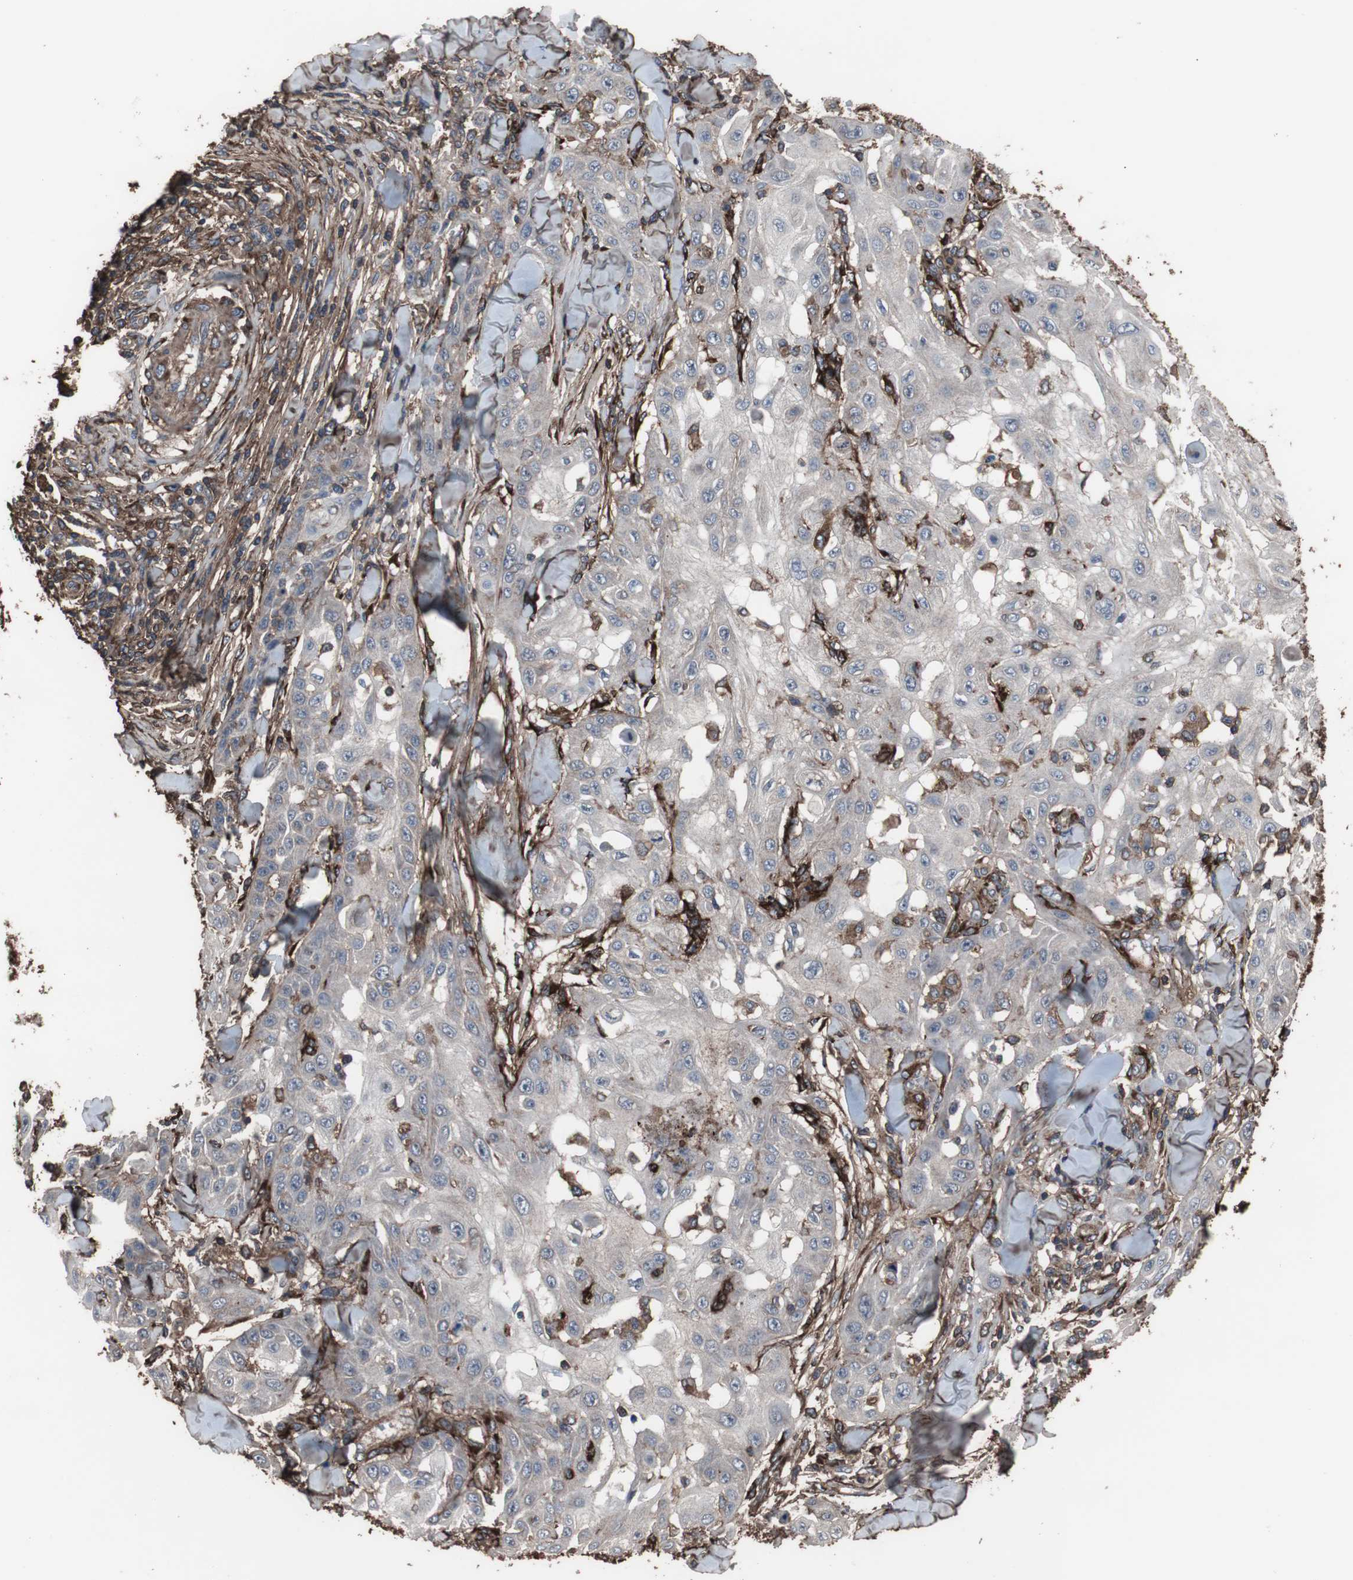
{"staining": {"intensity": "negative", "quantity": "none", "location": "none"}, "tissue": "skin cancer", "cell_type": "Tumor cells", "image_type": "cancer", "snomed": [{"axis": "morphology", "description": "Squamous cell carcinoma, NOS"}, {"axis": "topography", "description": "Skin"}], "caption": "Skin squamous cell carcinoma was stained to show a protein in brown. There is no significant positivity in tumor cells.", "gene": "COL6A2", "patient": {"sex": "male", "age": 24}}